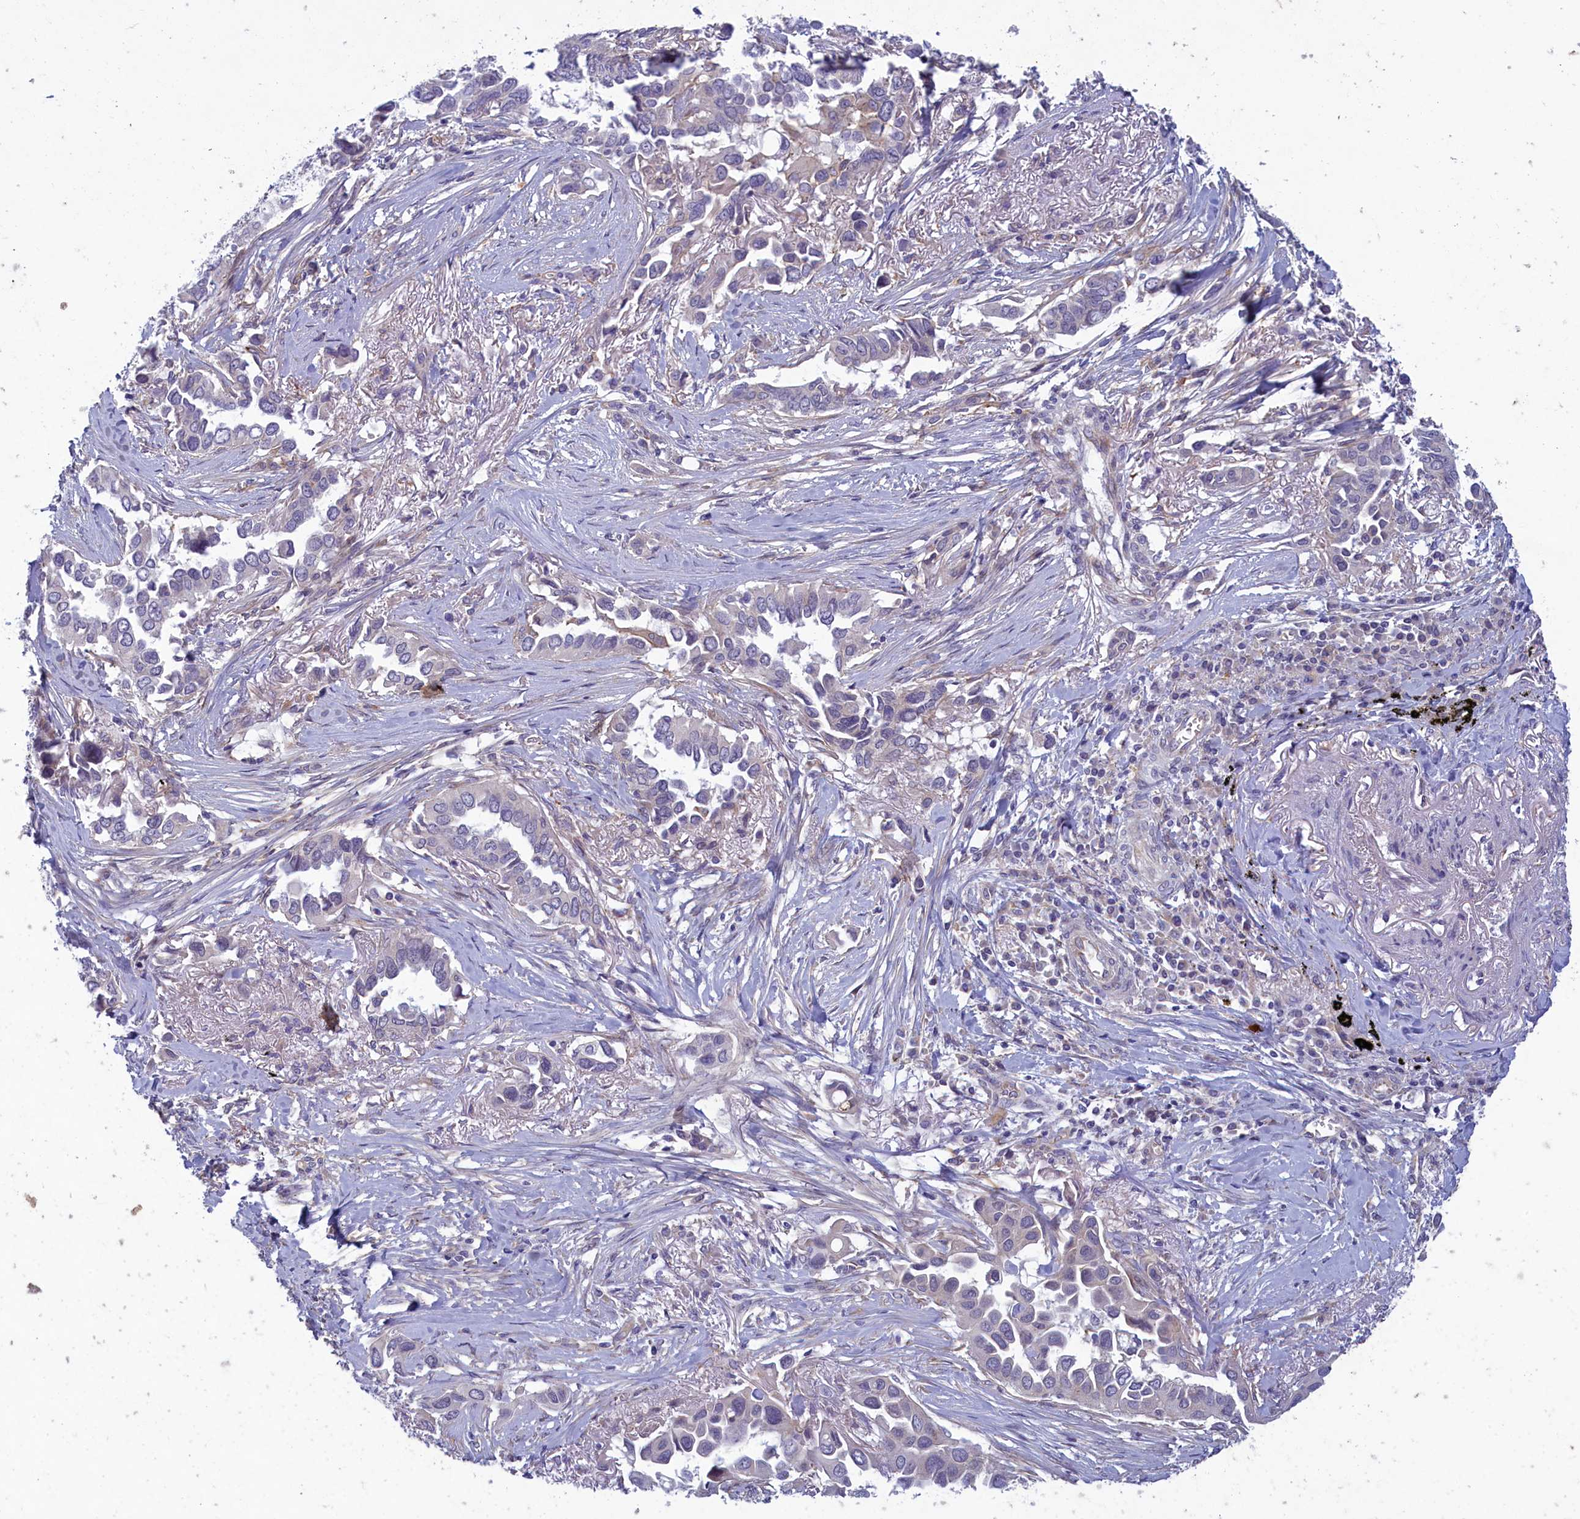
{"staining": {"intensity": "negative", "quantity": "none", "location": "none"}, "tissue": "lung cancer", "cell_type": "Tumor cells", "image_type": "cancer", "snomed": [{"axis": "morphology", "description": "Adenocarcinoma, NOS"}, {"axis": "topography", "description": "Lung"}], "caption": "This is an immunohistochemistry photomicrograph of human lung adenocarcinoma. There is no staining in tumor cells.", "gene": "PLEKHG6", "patient": {"sex": "female", "age": 76}}